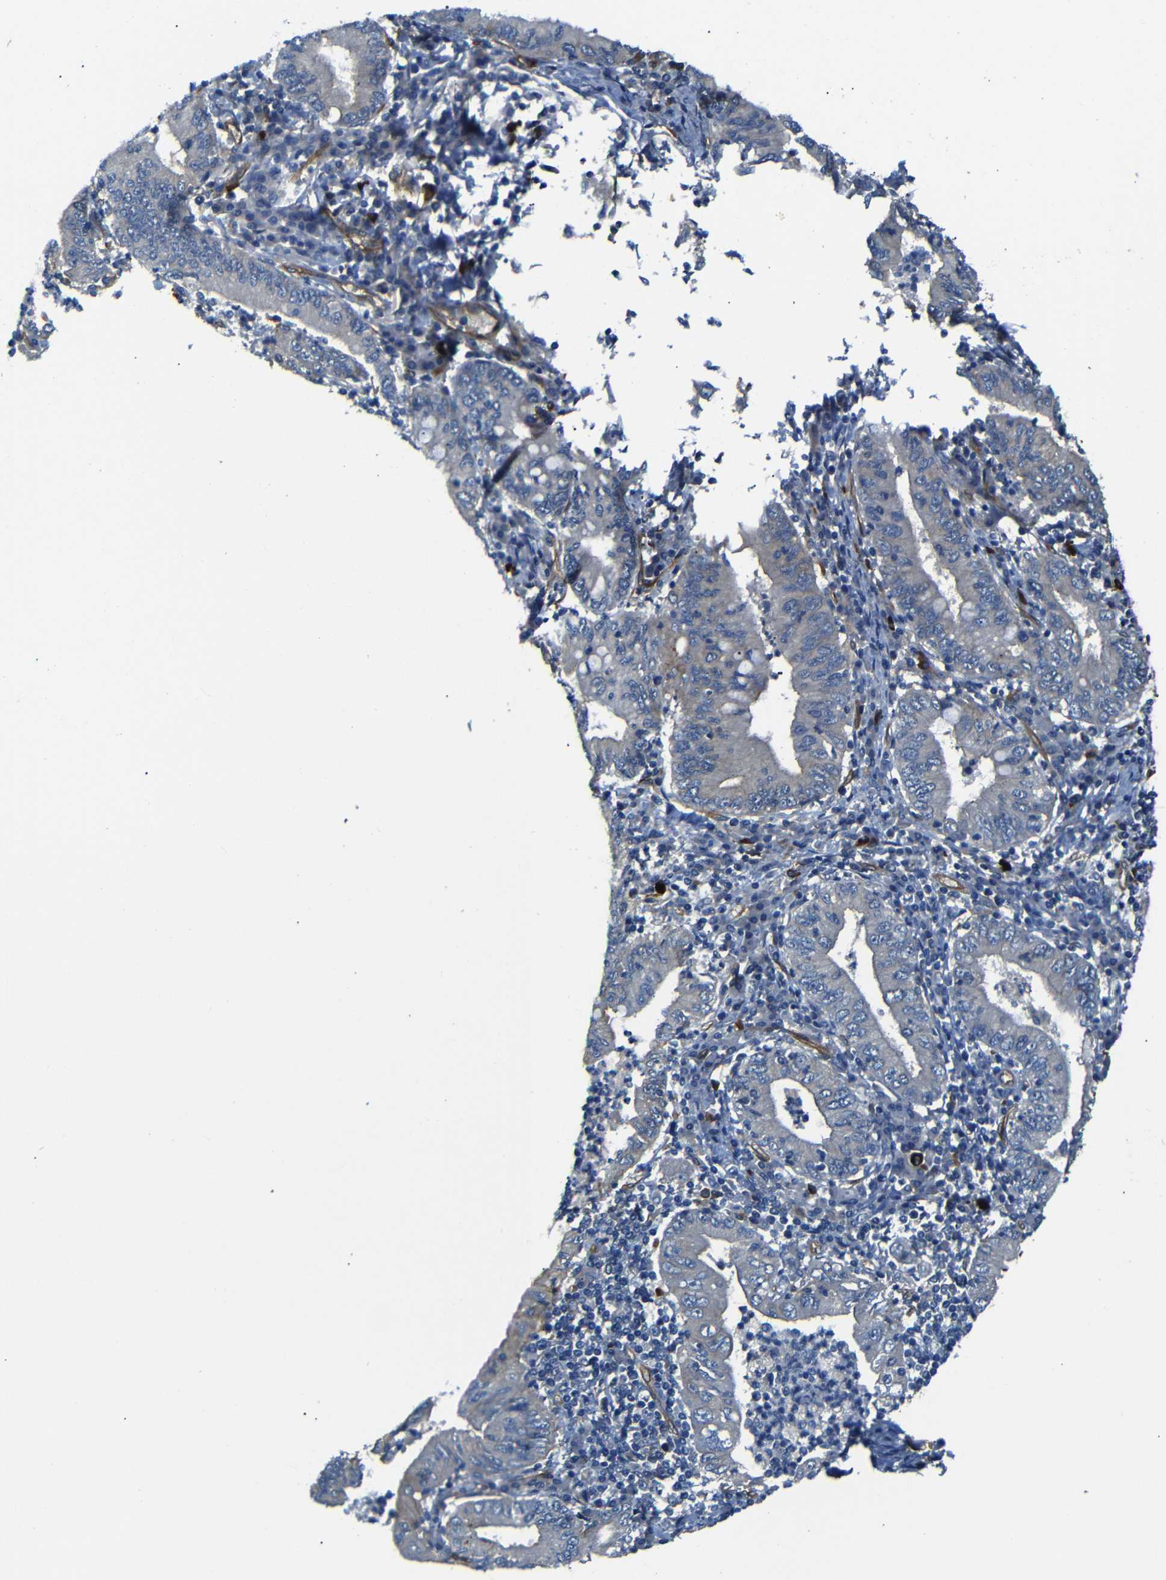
{"staining": {"intensity": "negative", "quantity": "none", "location": "none"}, "tissue": "stomach cancer", "cell_type": "Tumor cells", "image_type": "cancer", "snomed": [{"axis": "morphology", "description": "Normal tissue, NOS"}, {"axis": "morphology", "description": "Adenocarcinoma, NOS"}, {"axis": "topography", "description": "Esophagus"}, {"axis": "topography", "description": "Stomach, upper"}, {"axis": "topography", "description": "Peripheral nerve tissue"}], "caption": "There is no significant staining in tumor cells of adenocarcinoma (stomach).", "gene": "MYO1B", "patient": {"sex": "male", "age": 62}}